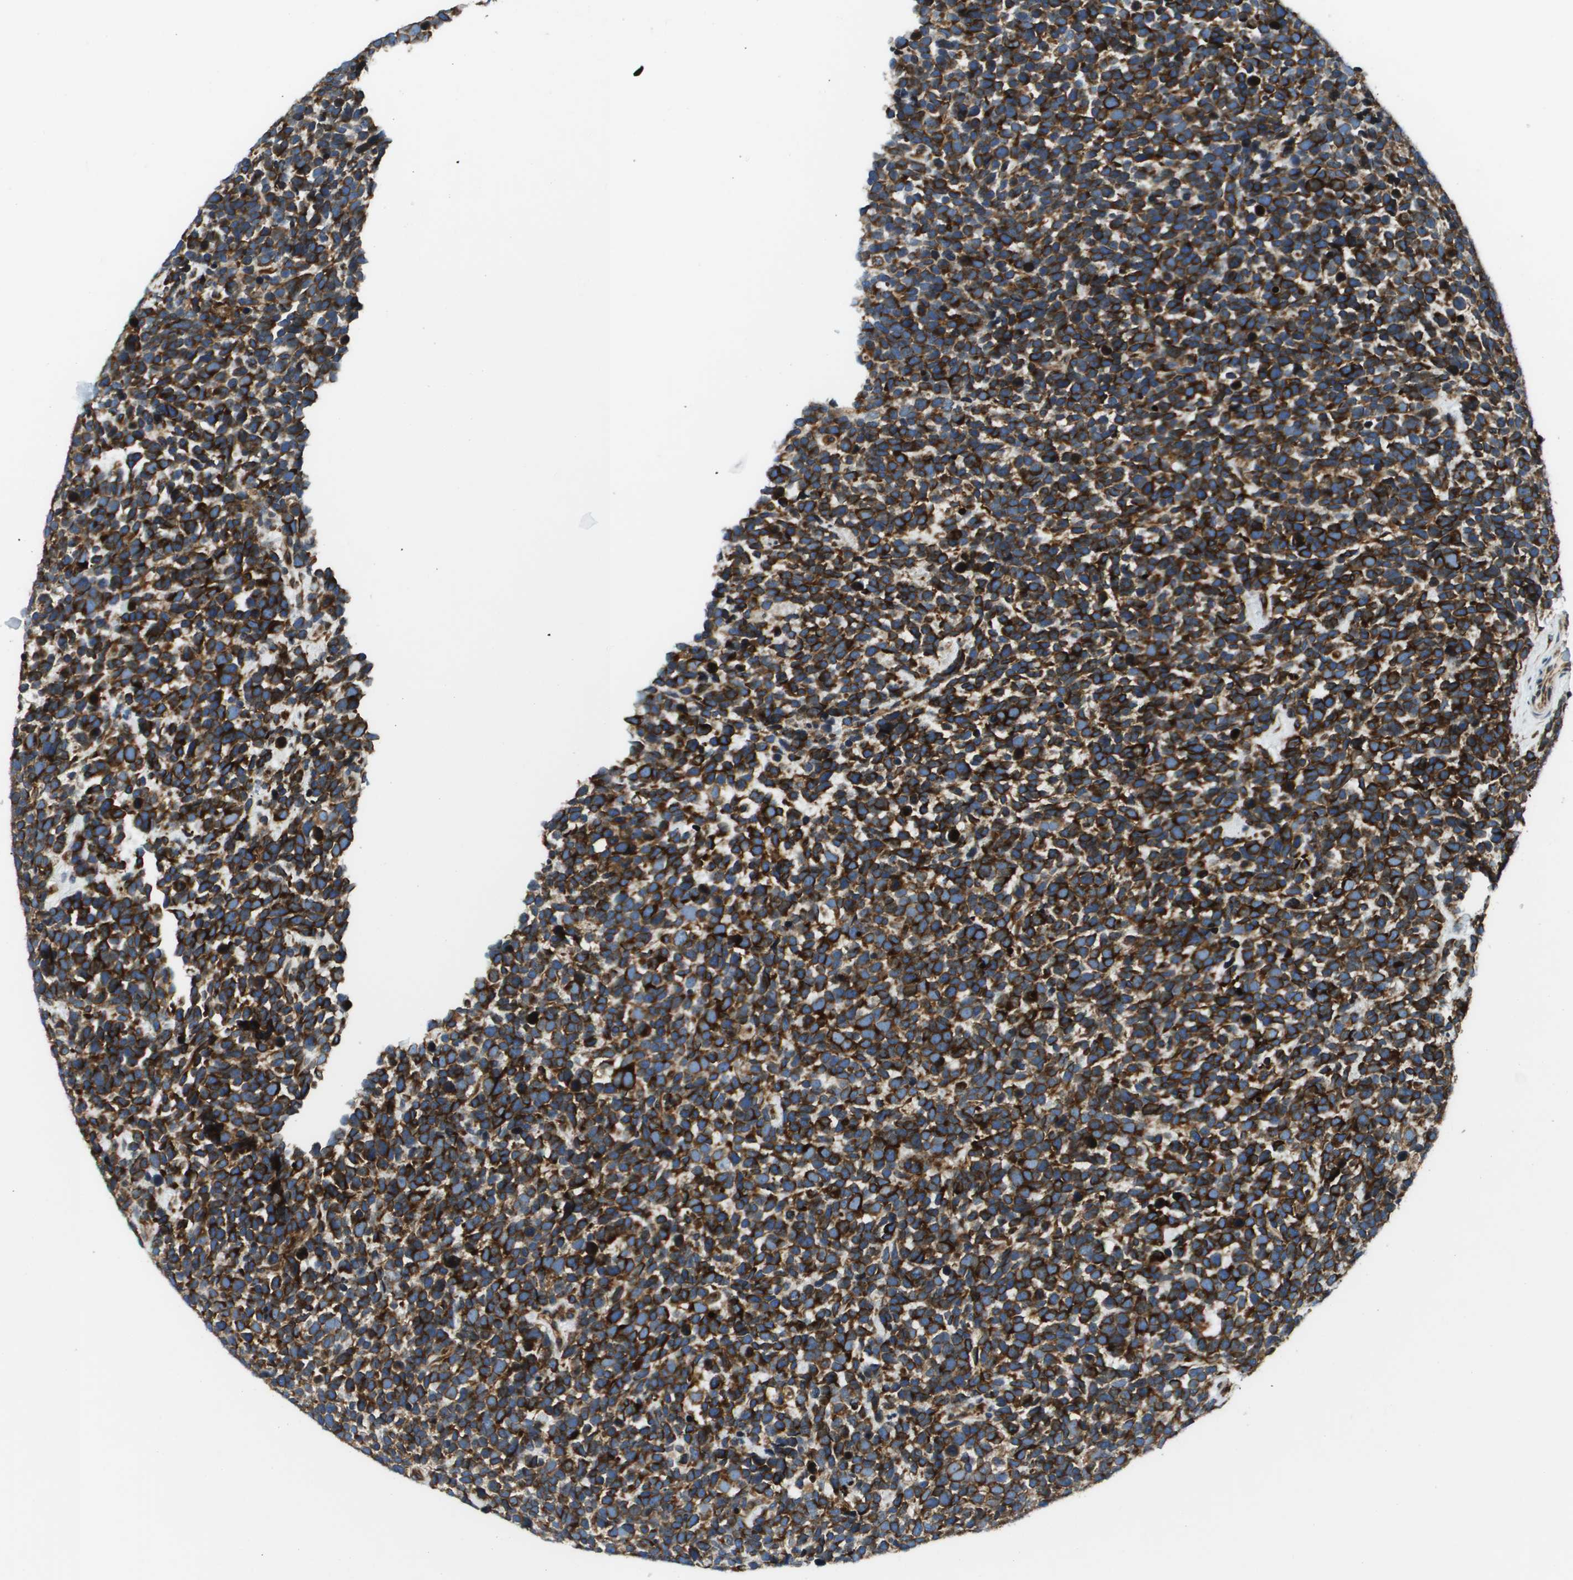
{"staining": {"intensity": "strong", "quantity": ">75%", "location": "cytoplasmic/membranous"}, "tissue": "urothelial cancer", "cell_type": "Tumor cells", "image_type": "cancer", "snomed": [{"axis": "morphology", "description": "Urothelial carcinoma, High grade"}, {"axis": "topography", "description": "Urinary bladder"}], "caption": "IHC micrograph of neoplastic tissue: urothelial carcinoma (high-grade) stained using immunohistochemistry (IHC) demonstrates high levels of strong protein expression localized specifically in the cytoplasmic/membranous of tumor cells, appearing as a cytoplasmic/membranous brown color.", "gene": "ESYT1", "patient": {"sex": "female", "age": 82}}